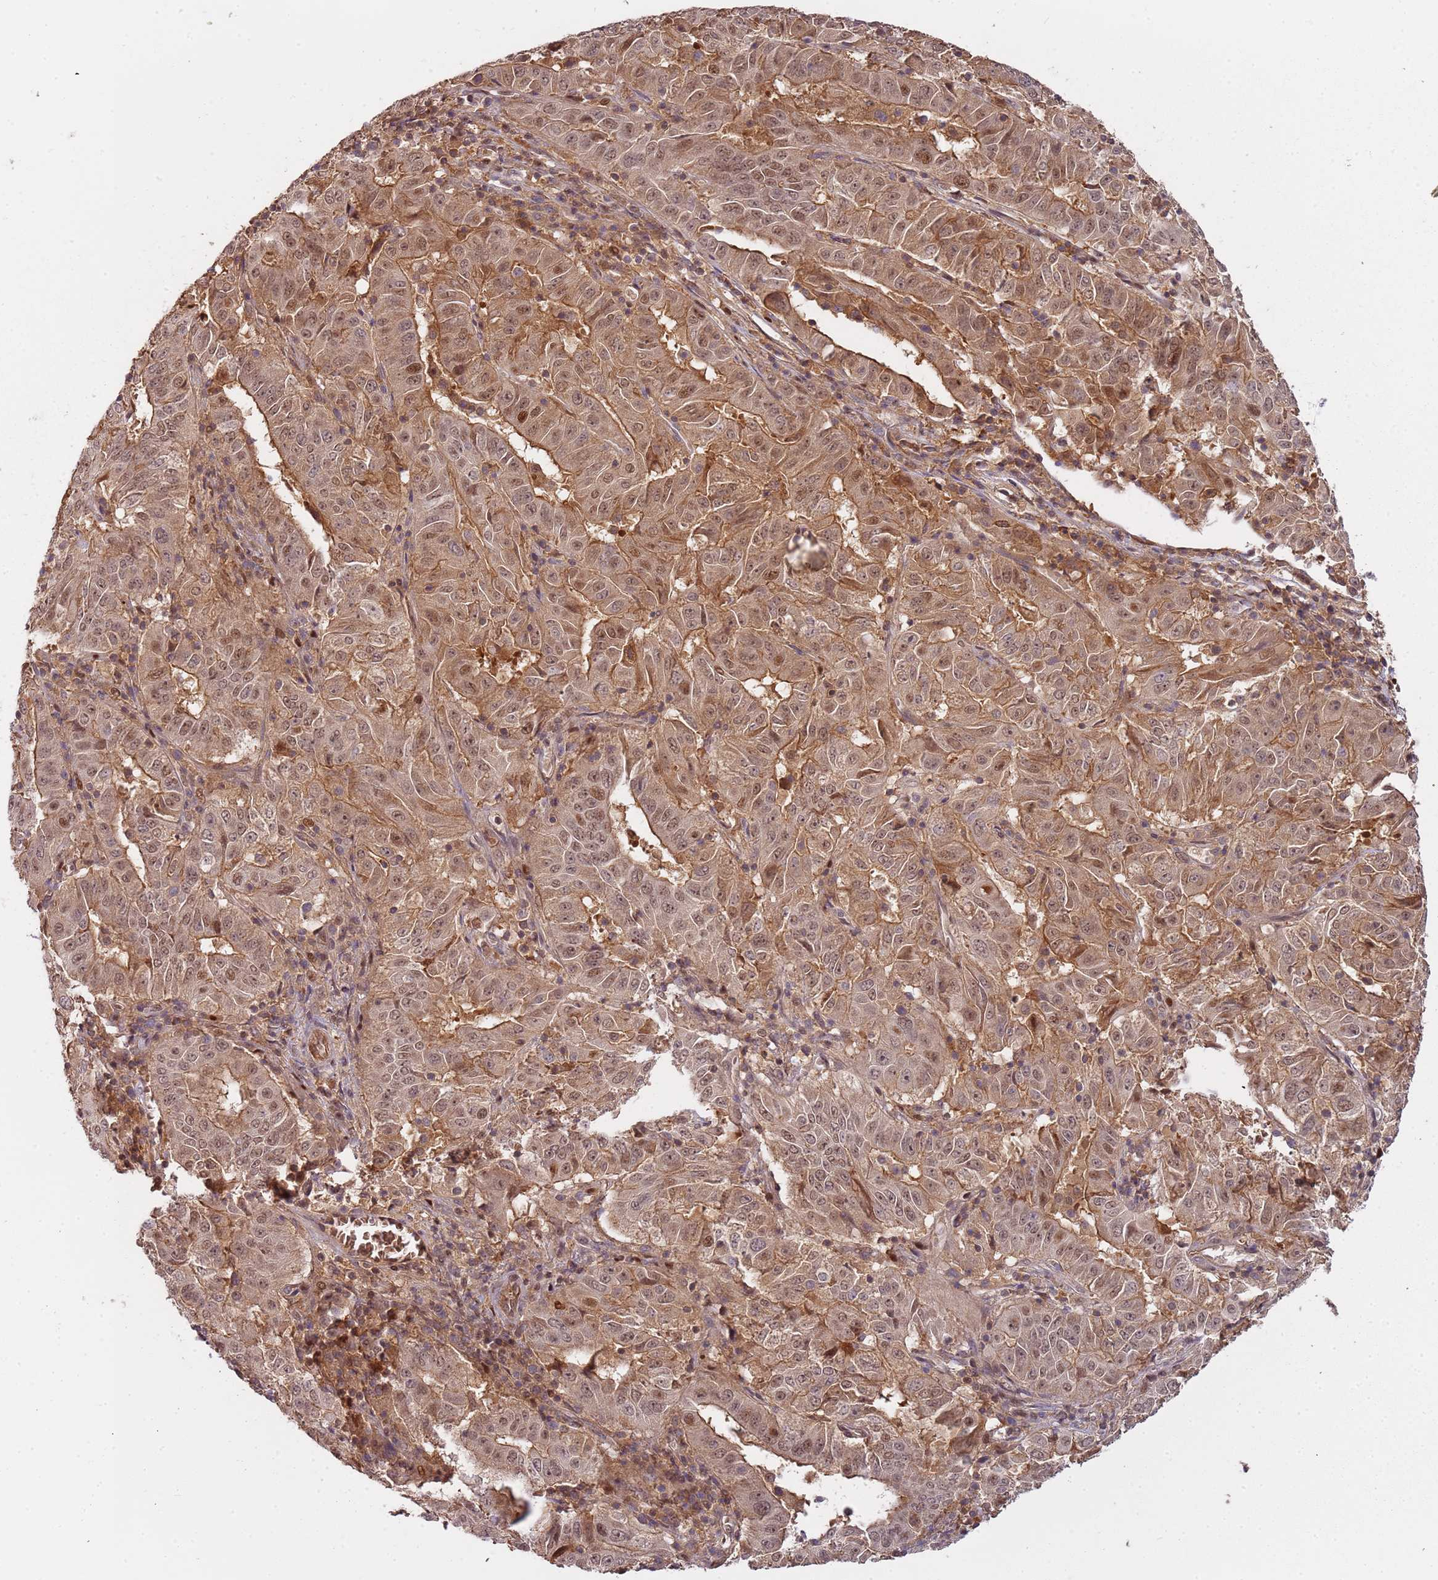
{"staining": {"intensity": "moderate", "quantity": ">75%", "location": "cytoplasmic/membranous,nuclear"}, "tissue": "pancreatic cancer", "cell_type": "Tumor cells", "image_type": "cancer", "snomed": [{"axis": "morphology", "description": "Adenocarcinoma, NOS"}, {"axis": "topography", "description": "Pancreas"}], "caption": "Approximately >75% of tumor cells in human pancreatic adenocarcinoma exhibit moderate cytoplasmic/membranous and nuclear protein positivity as visualized by brown immunohistochemical staining.", "gene": "GSTO2", "patient": {"sex": "male", "age": 63}}